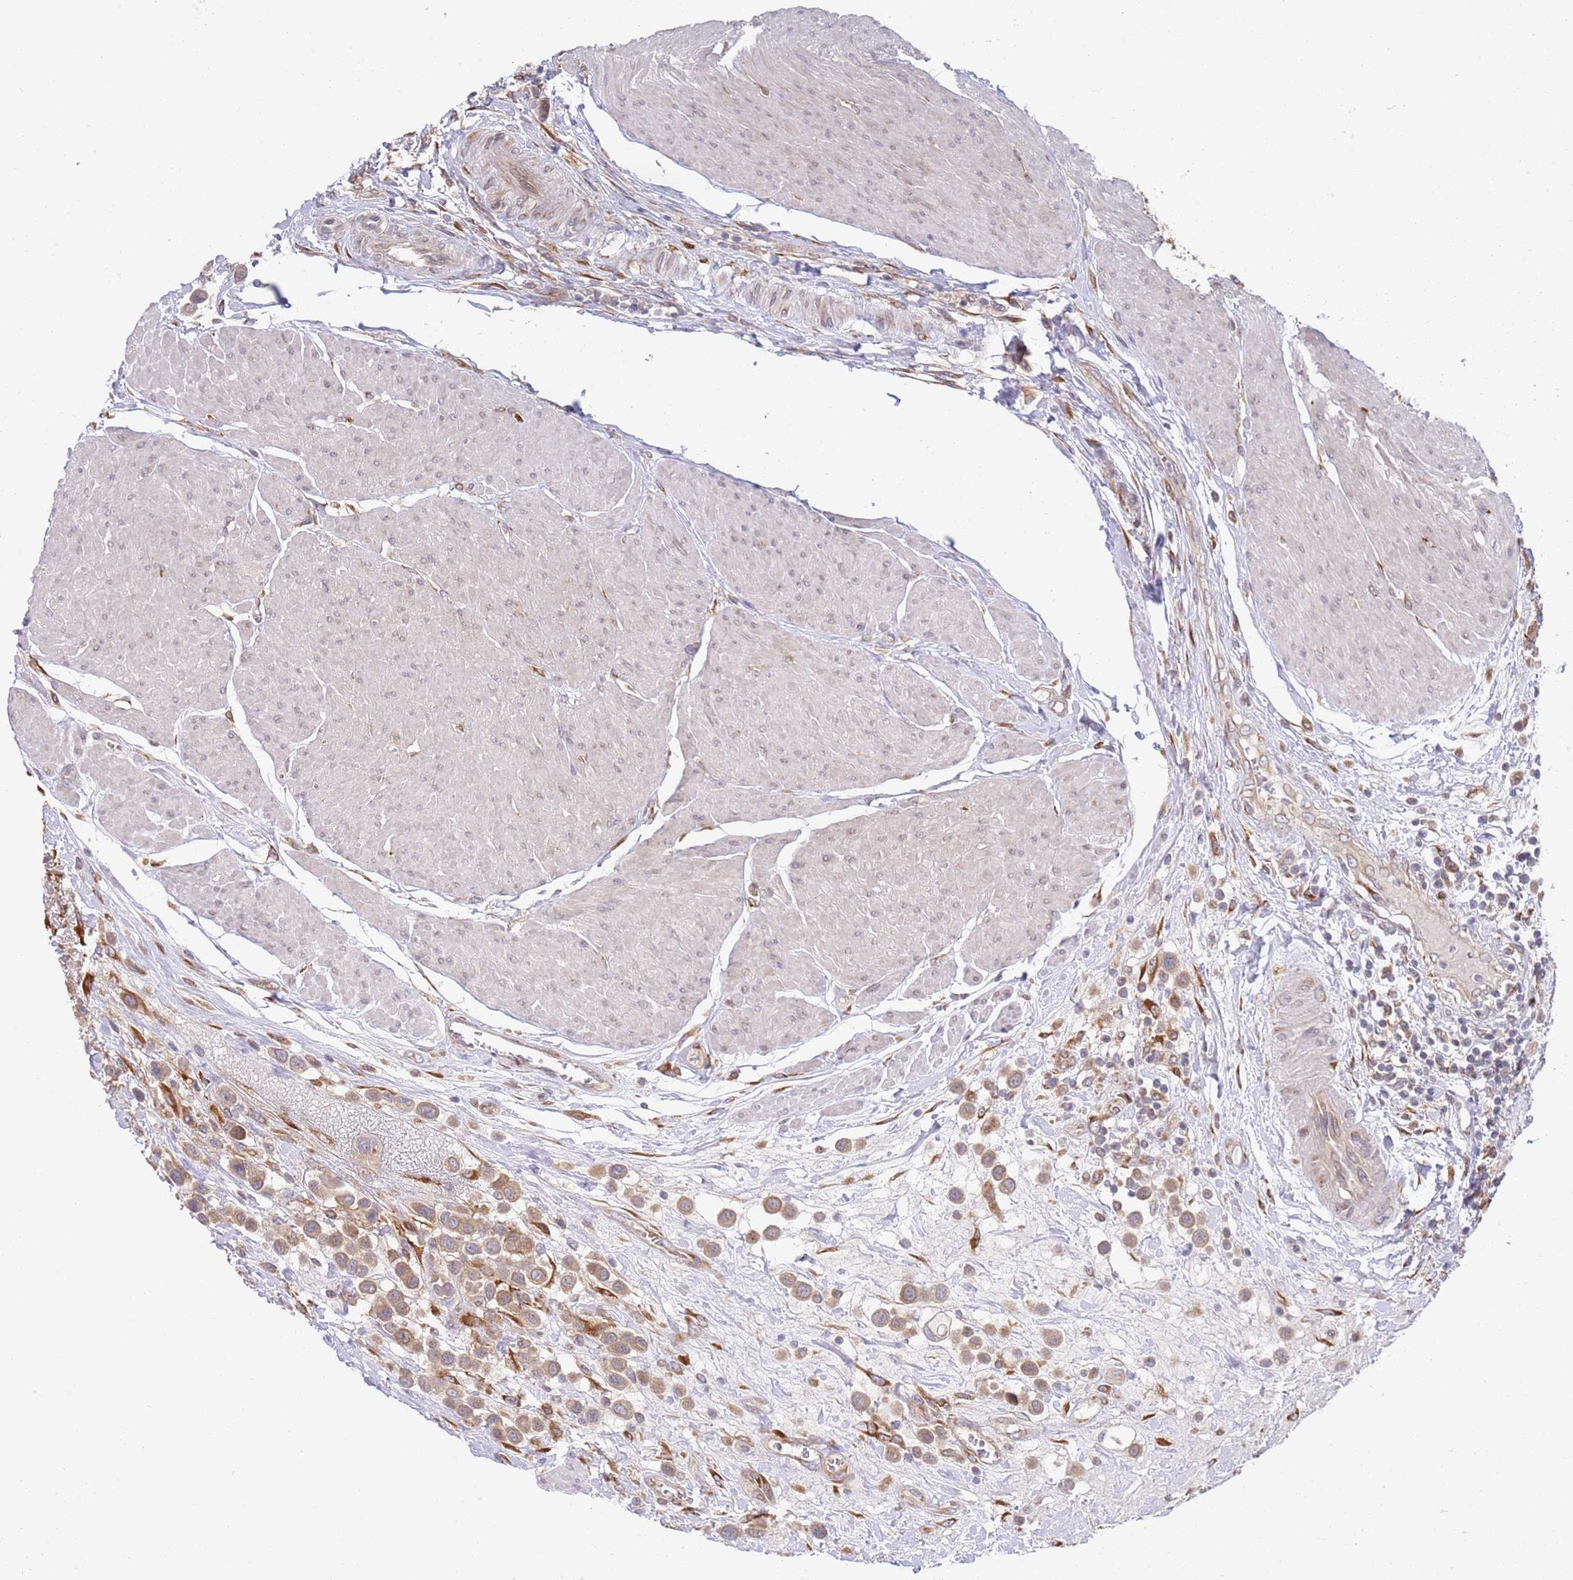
{"staining": {"intensity": "moderate", "quantity": "25%-75%", "location": "cytoplasmic/membranous"}, "tissue": "urothelial cancer", "cell_type": "Tumor cells", "image_type": "cancer", "snomed": [{"axis": "morphology", "description": "Urothelial carcinoma, High grade"}, {"axis": "topography", "description": "Urinary bladder"}], "caption": "Urothelial cancer stained with a protein marker reveals moderate staining in tumor cells.", "gene": "VRK2", "patient": {"sex": "male", "age": 50}}